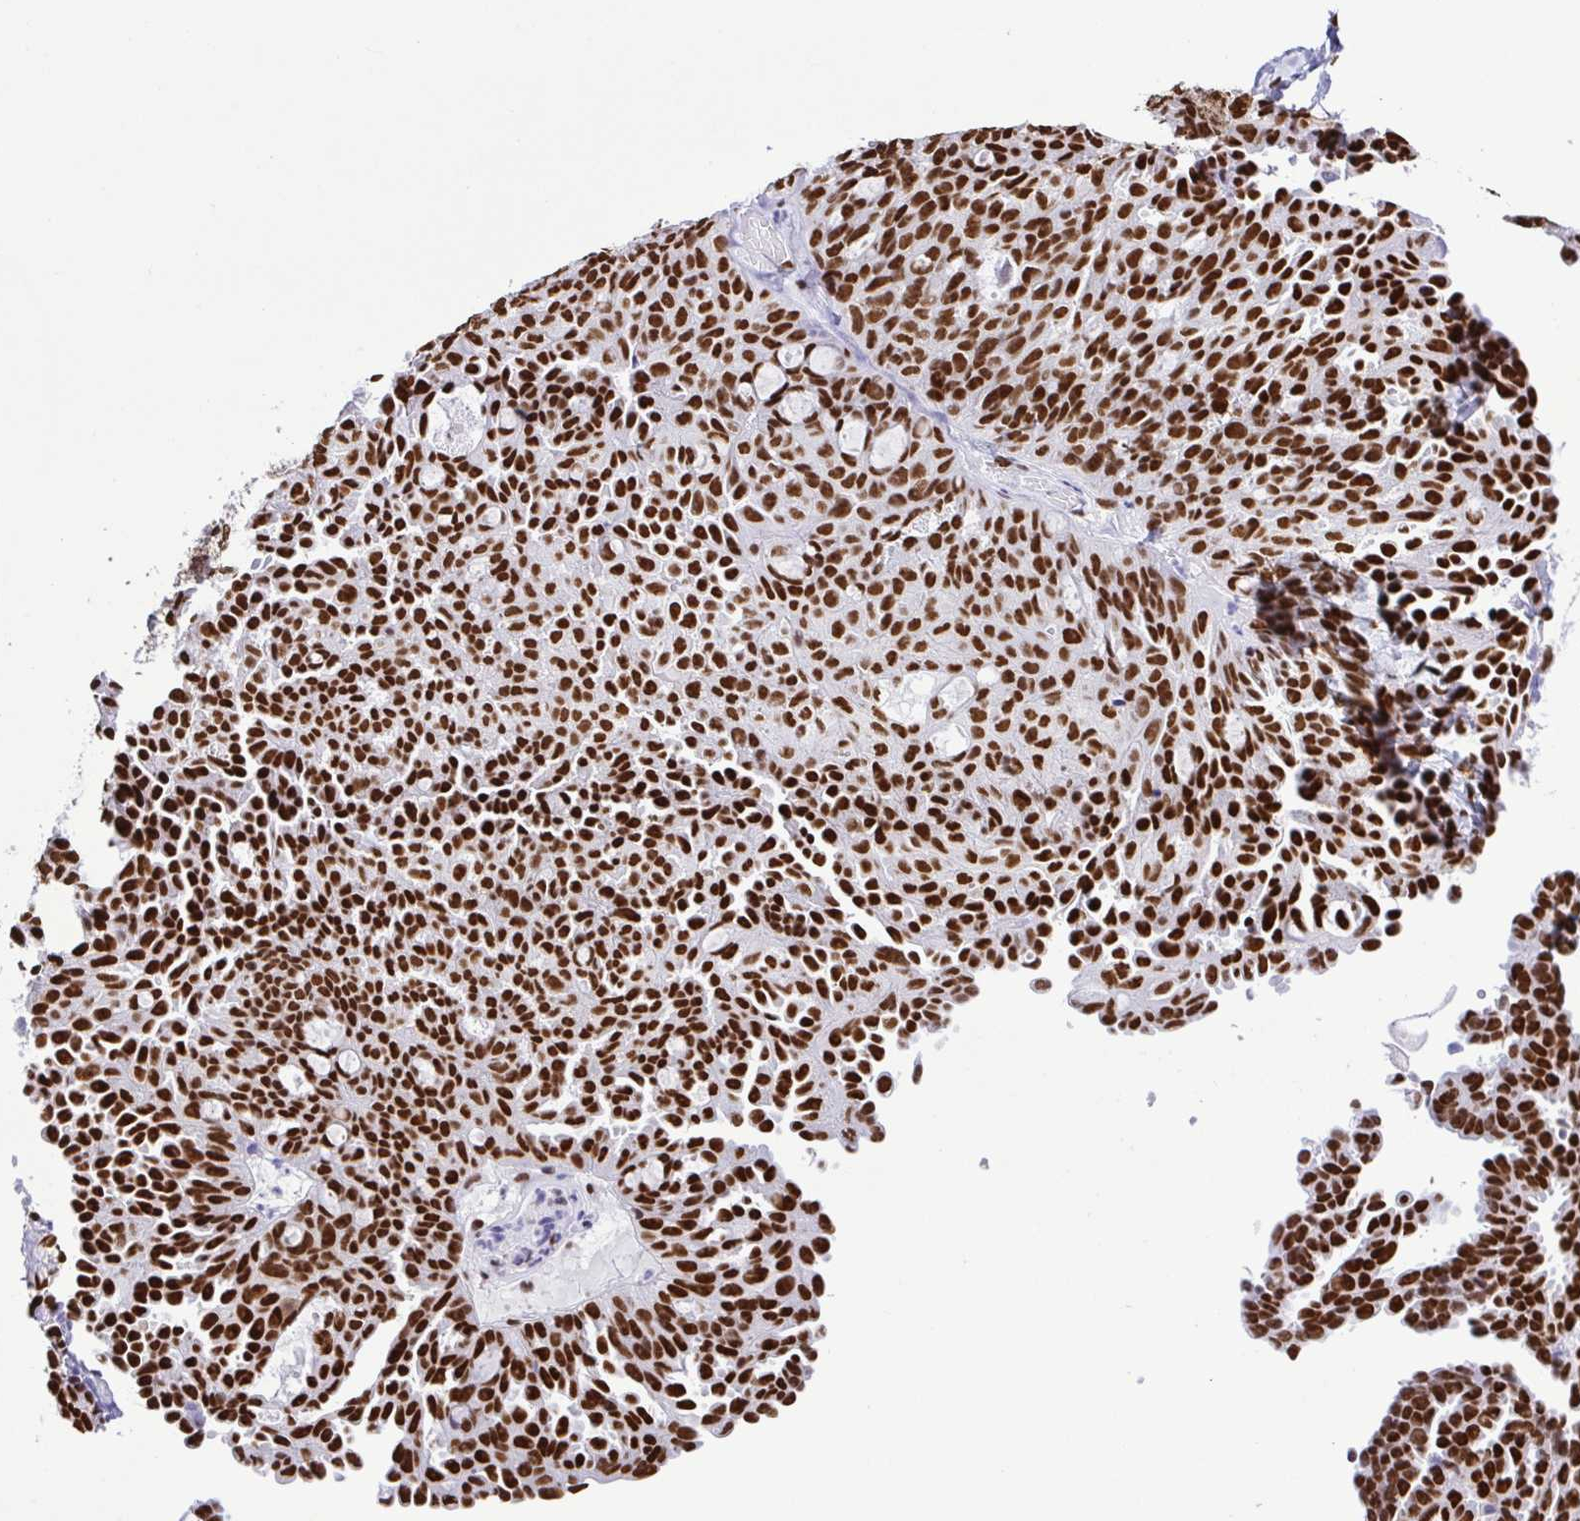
{"staining": {"intensity": "strong", "quantity": ">75%", "location": "nuclear"}, "tissue": "ovarian cancer", "cell_type": "Tumor cells", "image_type": "cancer", "snomed": [{"axis": "morphology", "description": "Cystadenocarcinoma, serous, NOS"}, {"axis": "topography", "description": "Ovary"}], "caption": "The histopathology image shows immunohistochemical staining of ovarian cancer. There is strong nuclear staining is seen in about >75% of tumor cells.", "gene": "TRIM28", "patient": {"sex": "female", "age": 71}}